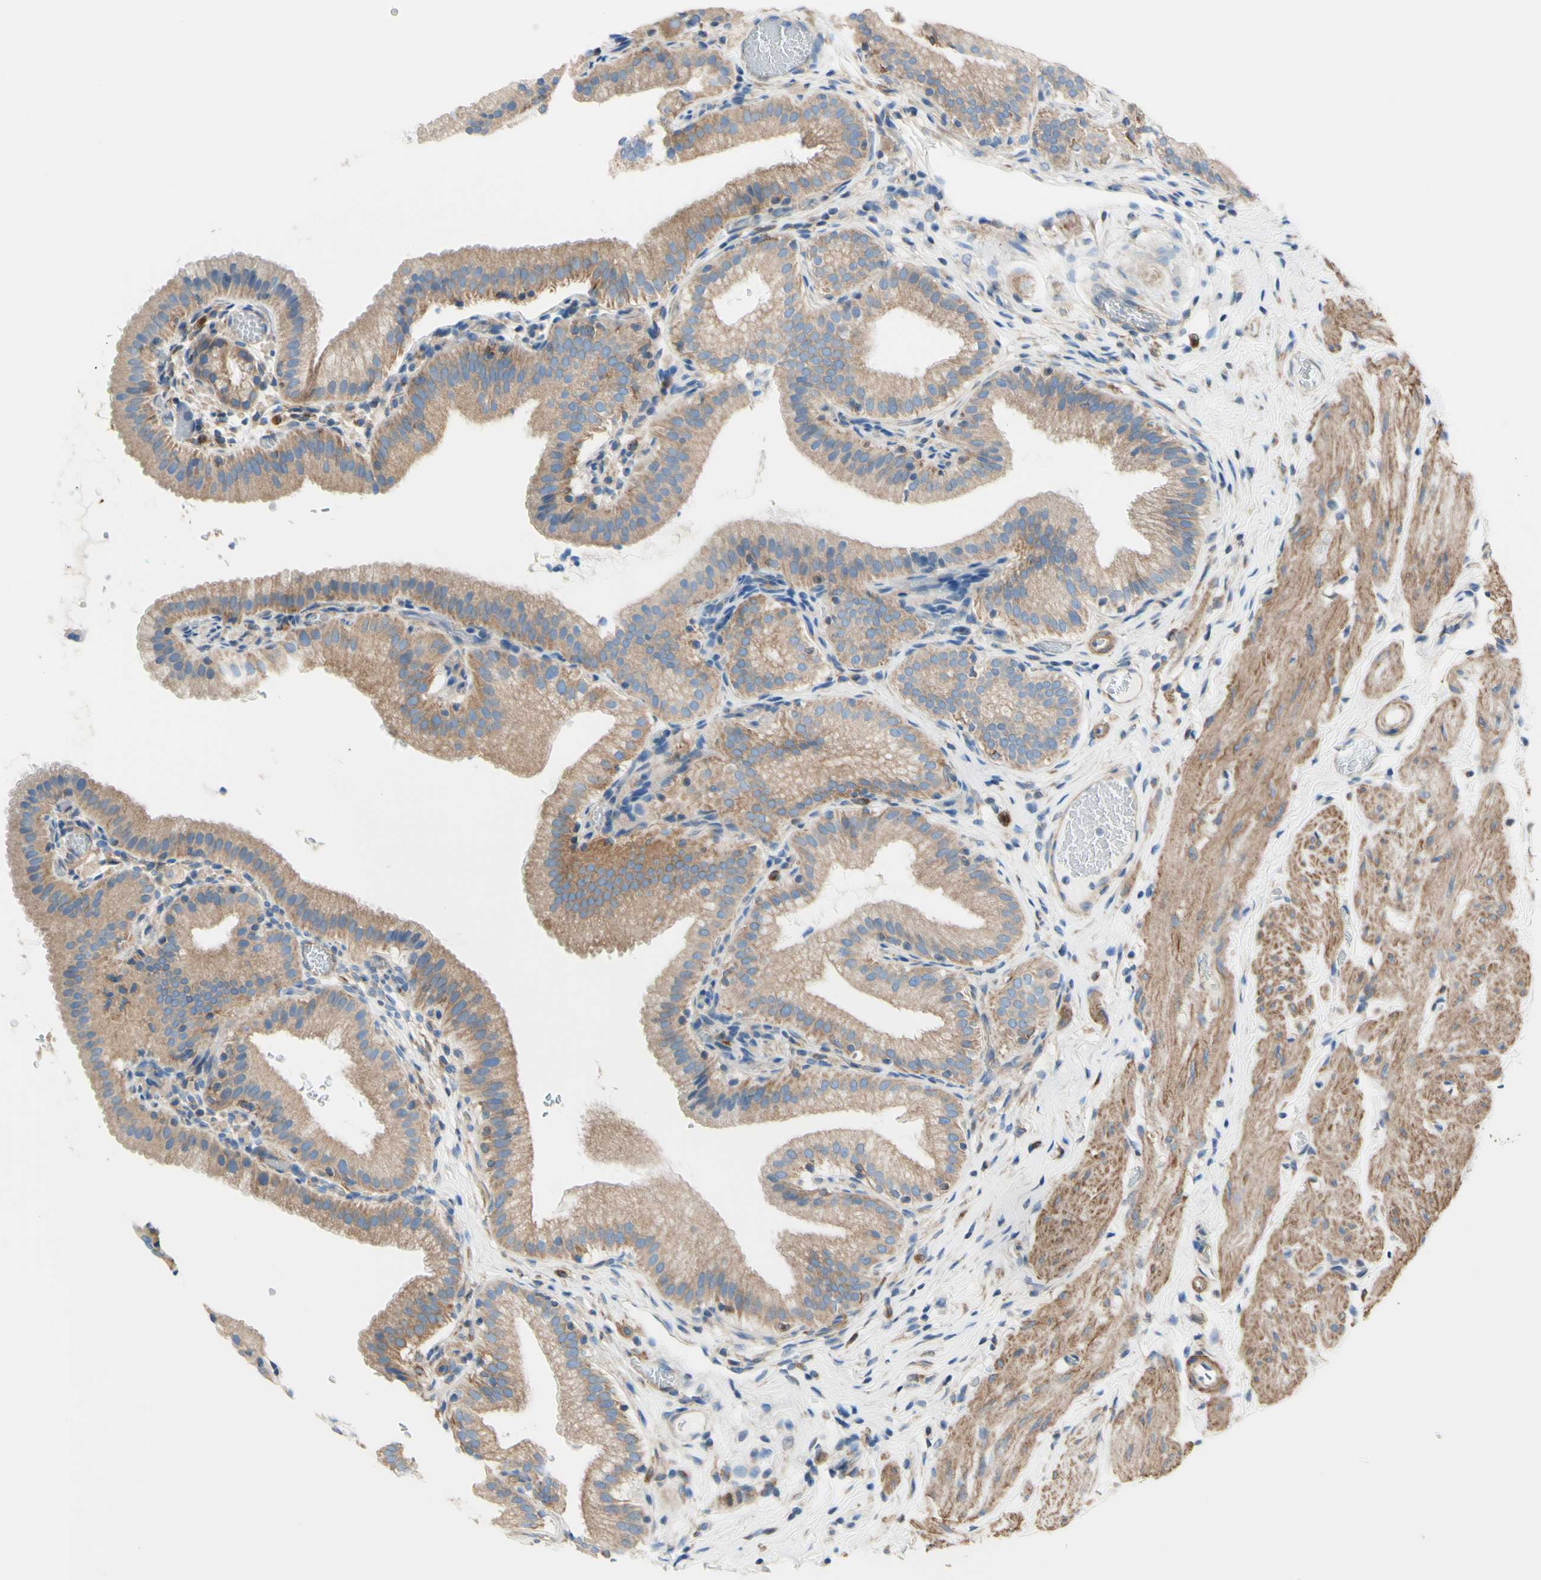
{"staining": {"intensity": "weak", "quantity": ">75%", "location": "cytoplasmic/membranous"}, "tissue": "gallbladder", "cell_type": "Glandular cells", "image_type": "normal", "snomed": [{"axis": "morphology", "description": "Normal tissue, NOS"}, {"axis": "topography", "description": "Gallbladder"}], "caption": "Immunohistochemistry (IHC) staining of unremarkable gallbladder, which reveals low levels of weak cytoplasmic/membranous positivity in about >75% of glandular cells indicating weak cytoplasmic/membranous protein expression. The staining was performed using DAB (brown) for protein detection and nuclei were counterstained in hematoxylin (blue).", "gene": "RETREG2", "patient": {"sex": "male", "age": 54}}